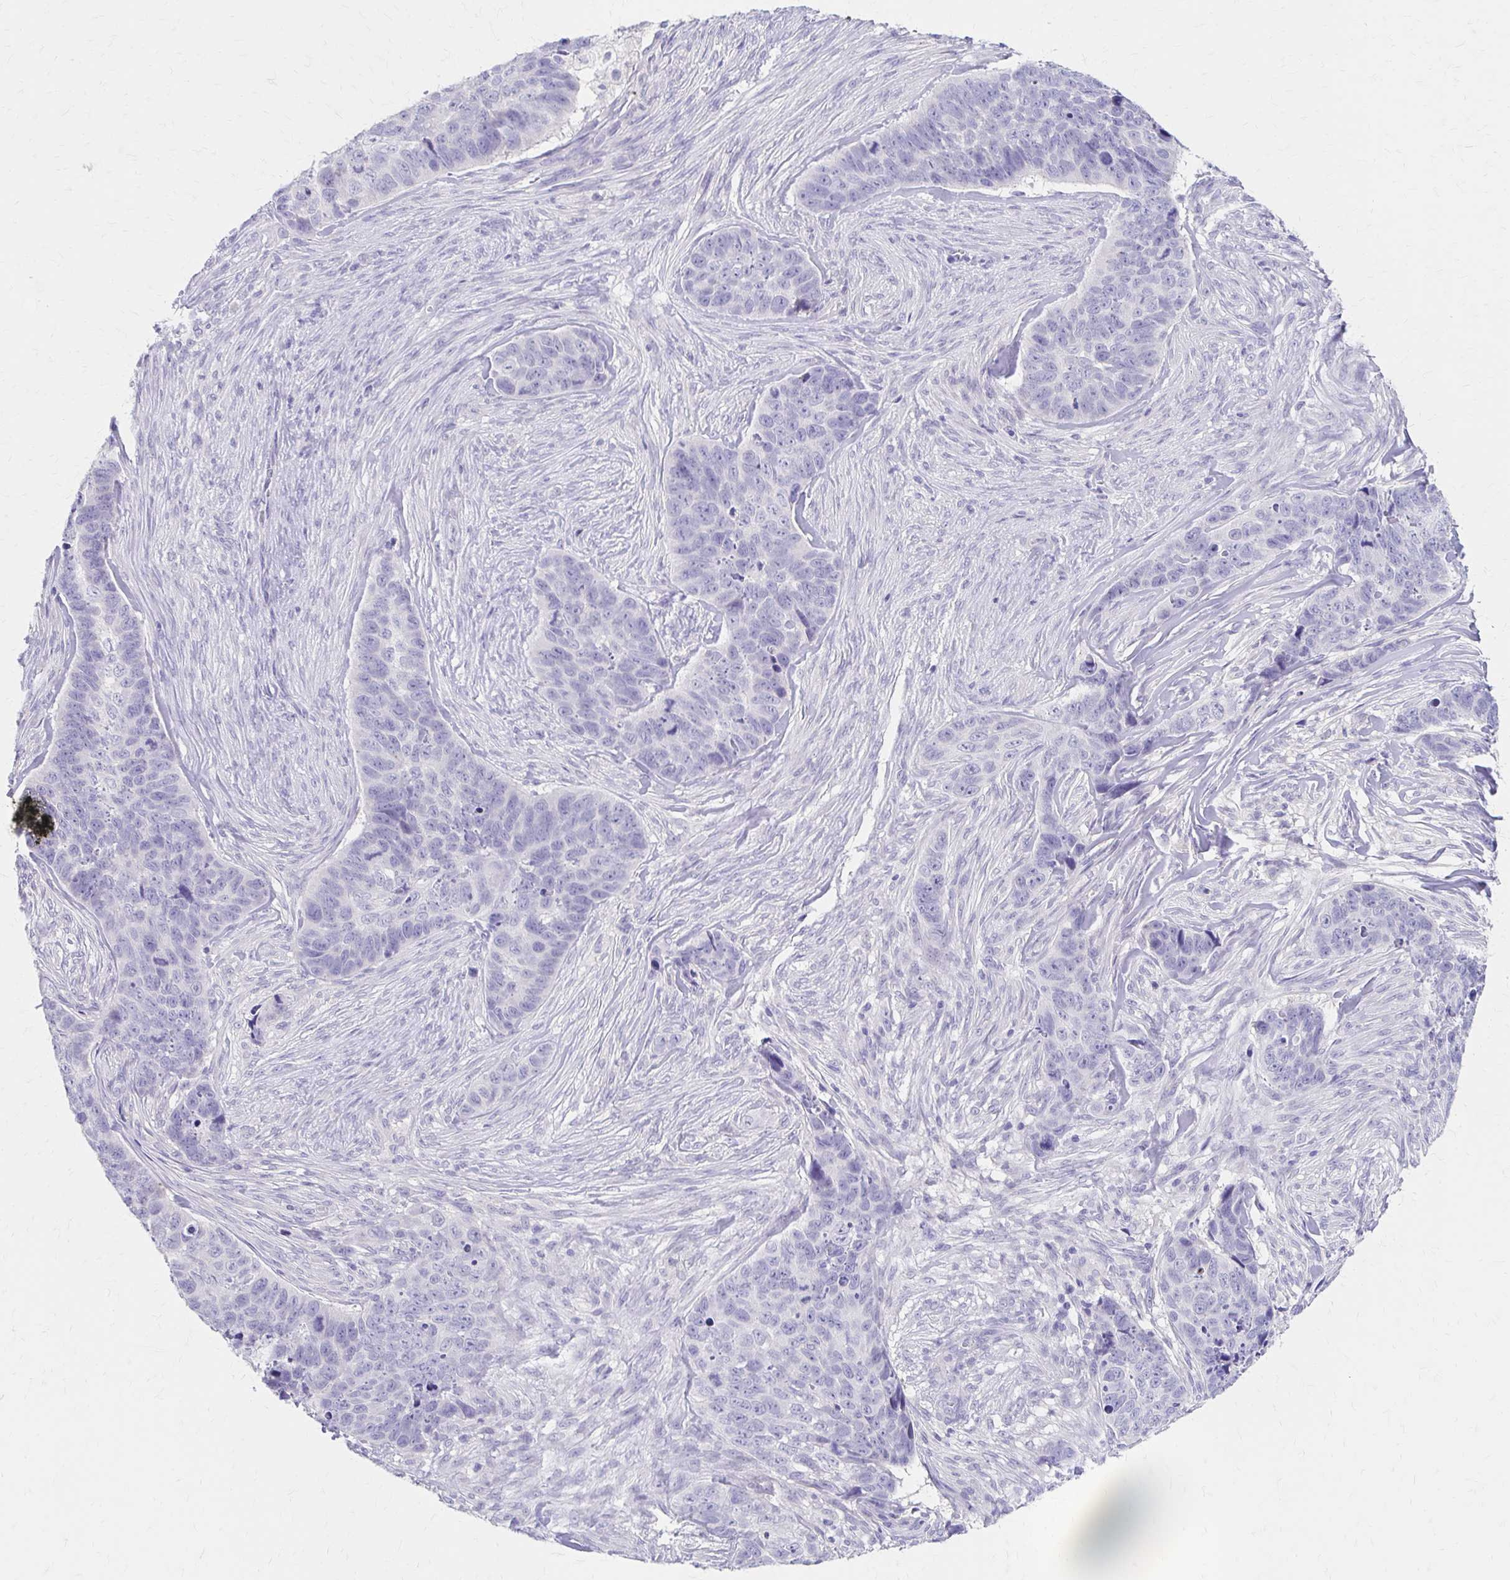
{"staining": {"intensity": "negative", "quantity": "none", "location": "none"}, "tissue": "skin cancer", "cell_type": "Tumor cells", "image_type": "cancer", "snomed": [{"axis": "morphology", "description": "Basal cell carcinoma"}, {"axis": "topography", "description": "Skin"}], "caption": "DAB immunohistochemical staining of human basal cell carcinoma (skin) shows no significant staining in tumor cells. The staining is performed using DAB (3,3'-diaminobenzidine) brown chromogen with nuclei counter-stained in using hematoxylin.", "gene": "AZGP1", "patient": {"sex": "female", "age": 82}}